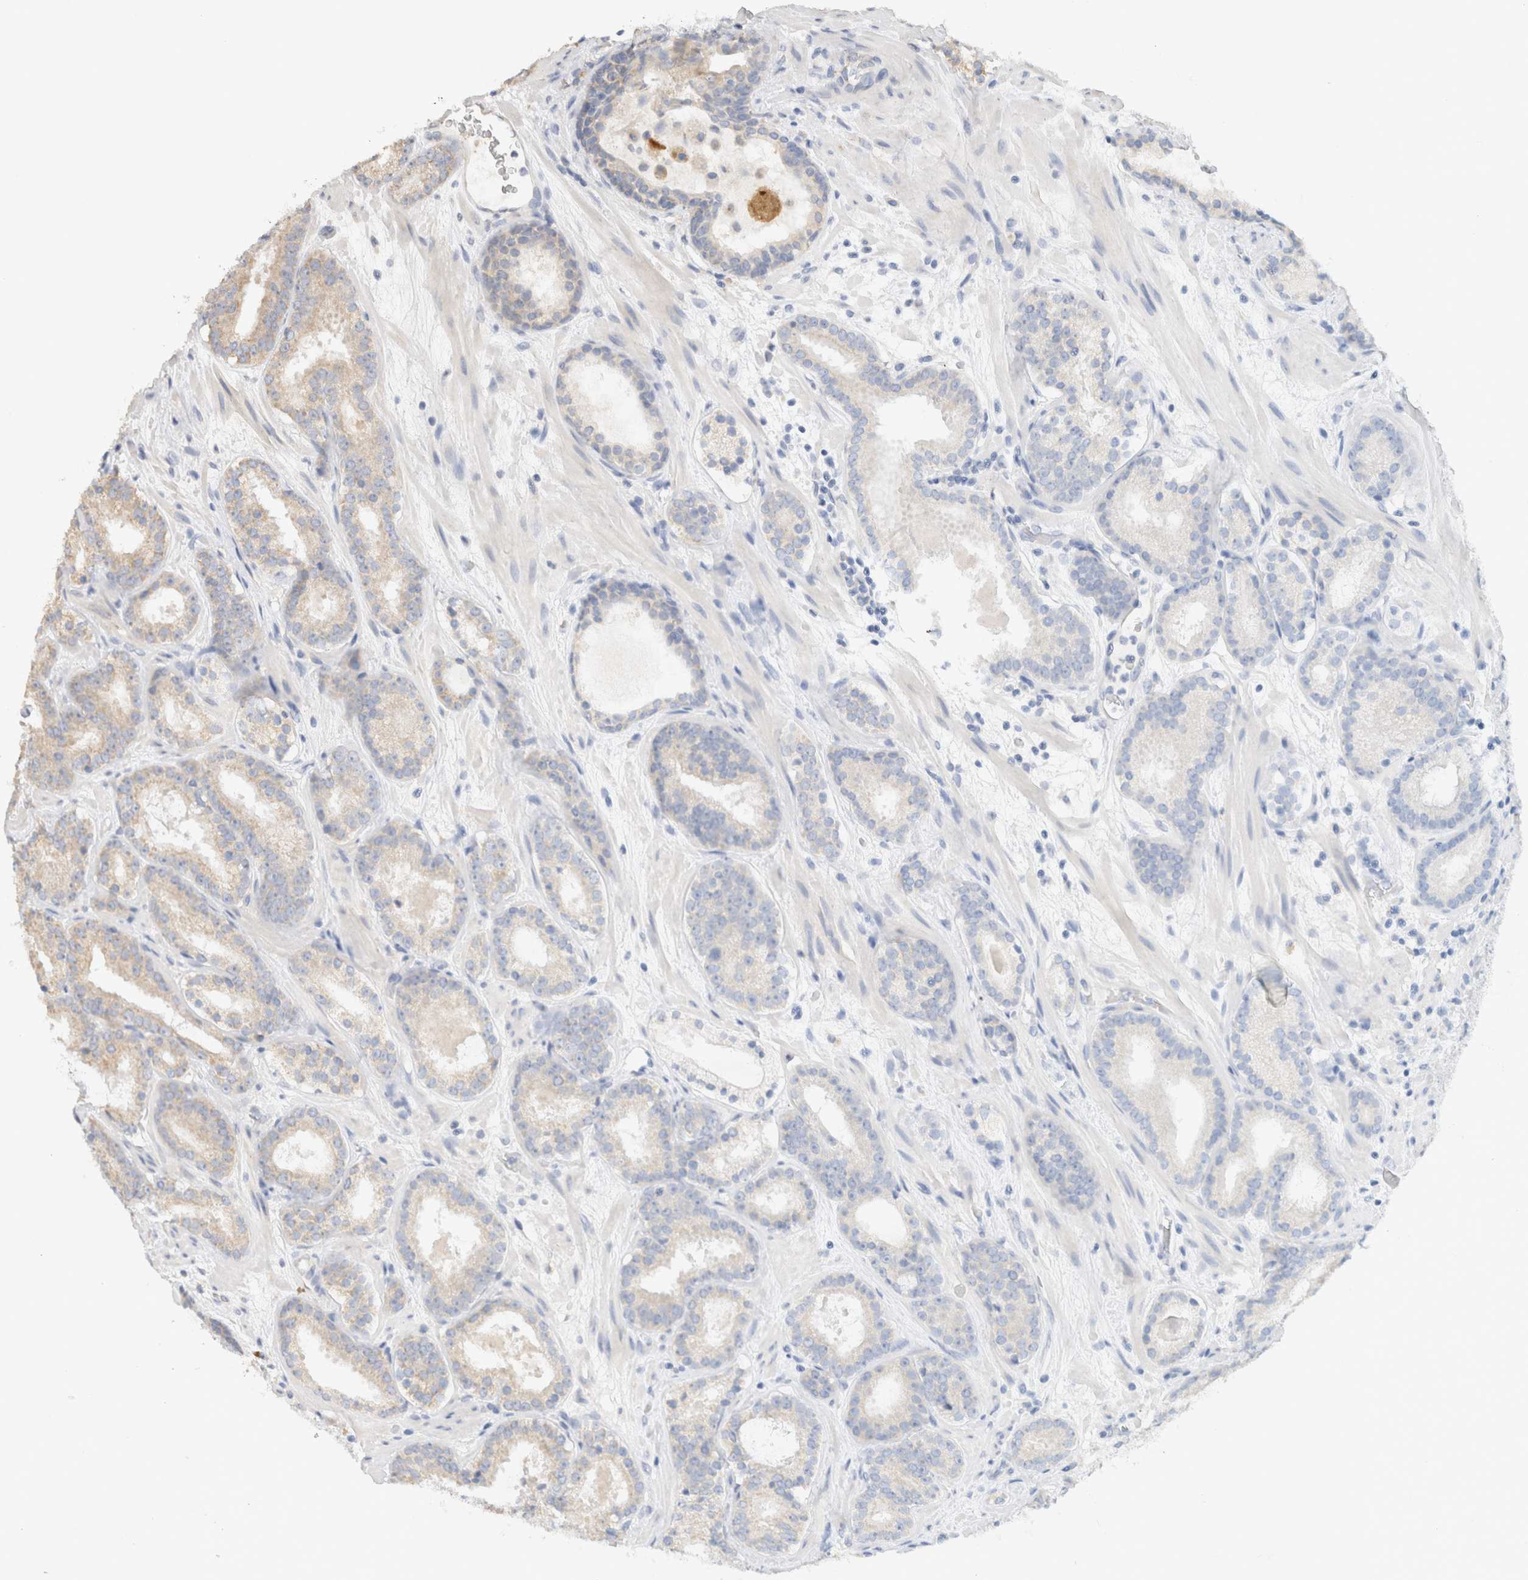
{"staining": {"intensity": "weak", "quantity": "25%-75%", "location": "cytoplasmic/membranous"}, "tissue": "prostate cancer", "cell_type": "Tumor cells", "image_type": "cancer", "snomed": [{"axis": "morphology", "description": "Adenocarcinoma, Low grade"}, {"axis": "topography", "description": "Prostate"}], "caption": "Immunohistochemistry (IHC) (DAB (3,3'-diaminobenzidine)) staining of prostate cancer (adenocarcinoma (low-grade)) displays weak cytoplasmic/membranous protein expression in approximately 25%-75% of tumor cells.", "gene": "CA13", "patient": {"sex": "male", "age": 69}}